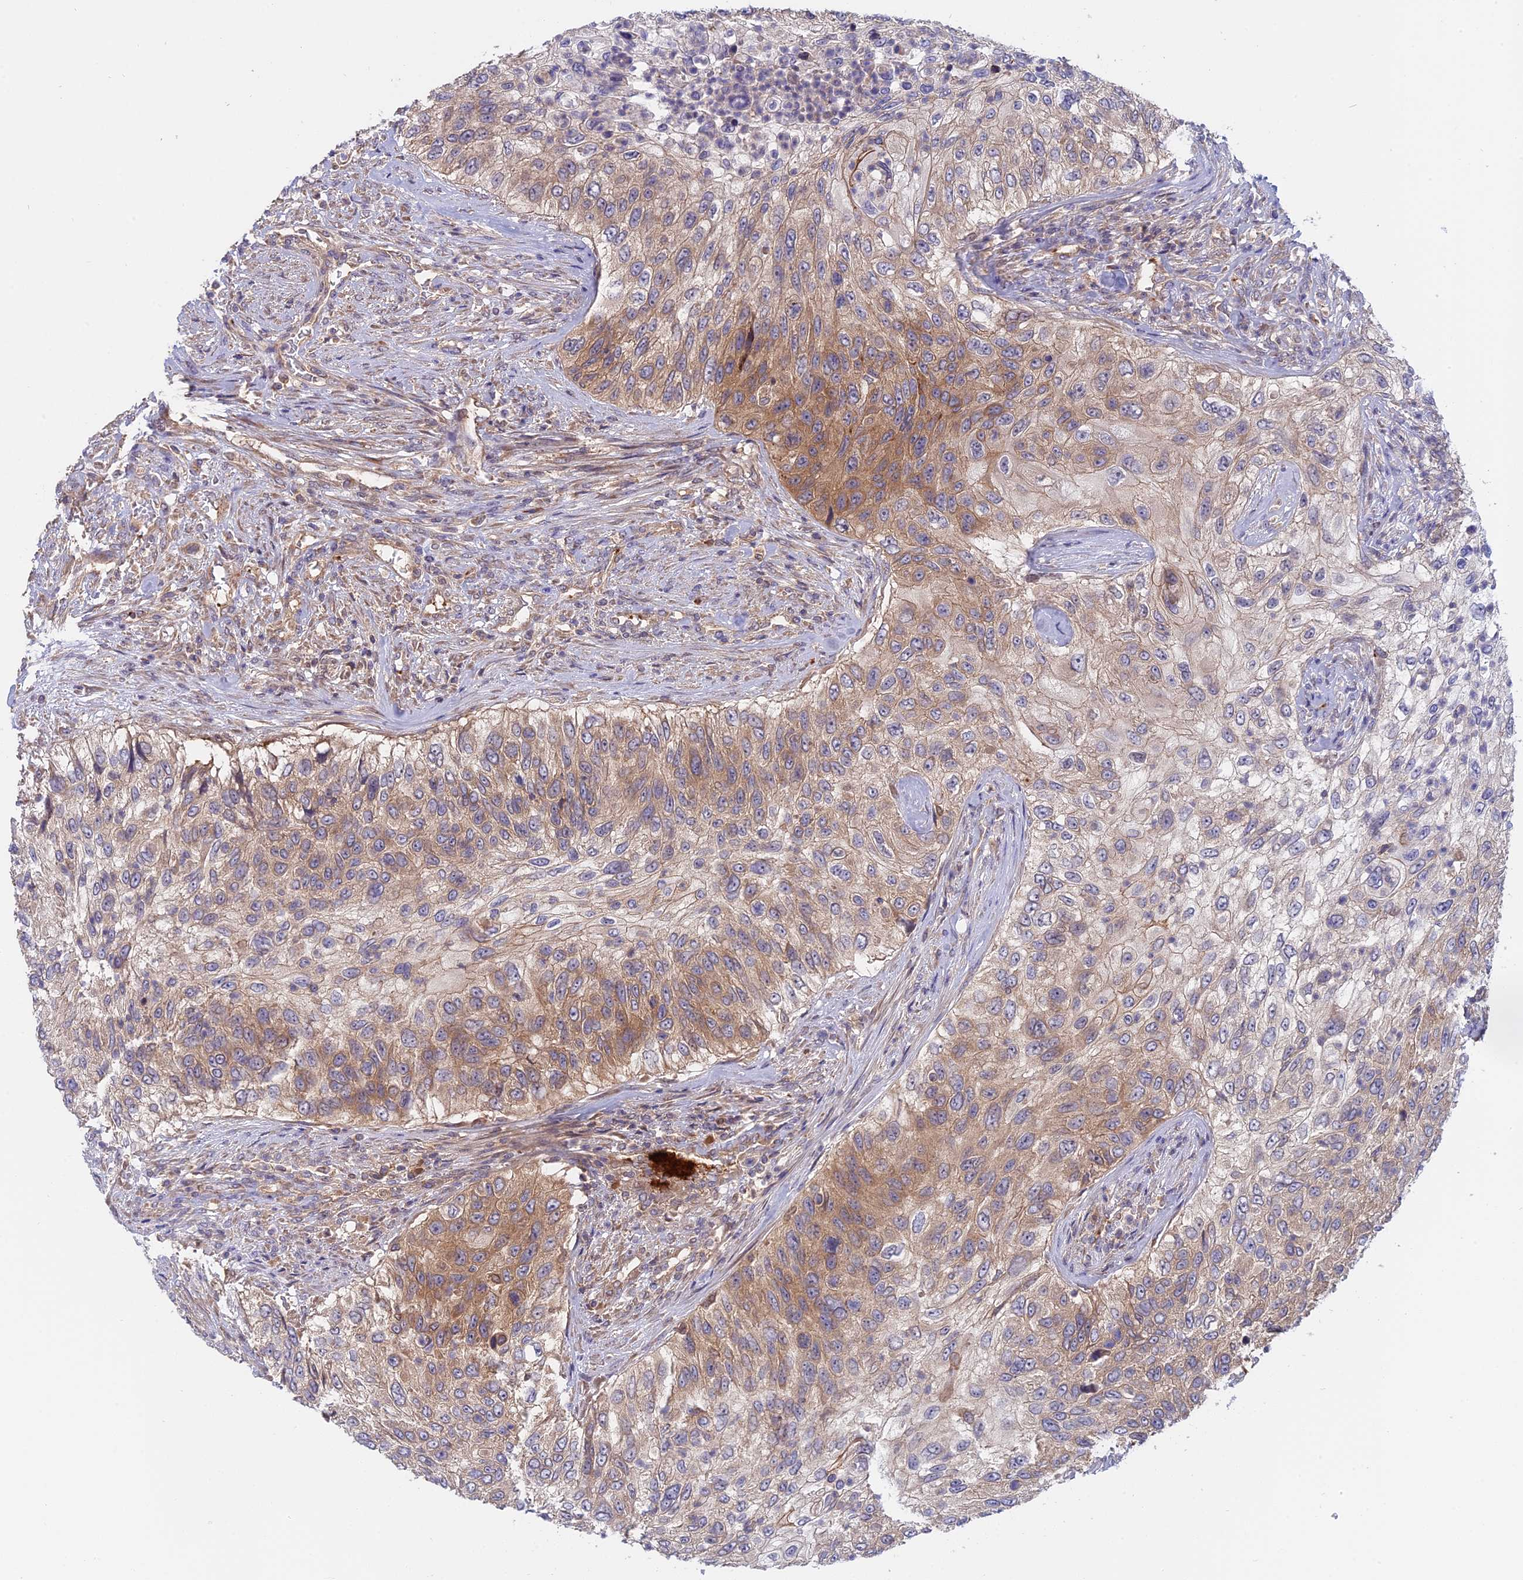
{"staining": {"intensity": "moderate", "quantity": "25%-75%", "location": "cytoplasmic/membranous"}, "tissue": "urothelial cancer", "cell_type": "Tumor cells", "image_type": "cancer", "snomed": [{"axis": "morphology", "description": "Urothelial carcinoma, High grade"}, {"axis": "topography", "description": "Urinary bladder"}], "caption": "High-power microscopy captured an IHC micrograph of urothelial cancer, revealing moderate cytoplasmic/membranous positivity in about 25%-75% of tumor cells.", "gene": "IL21R", "patient": {"sex": "female", "age": 60}}